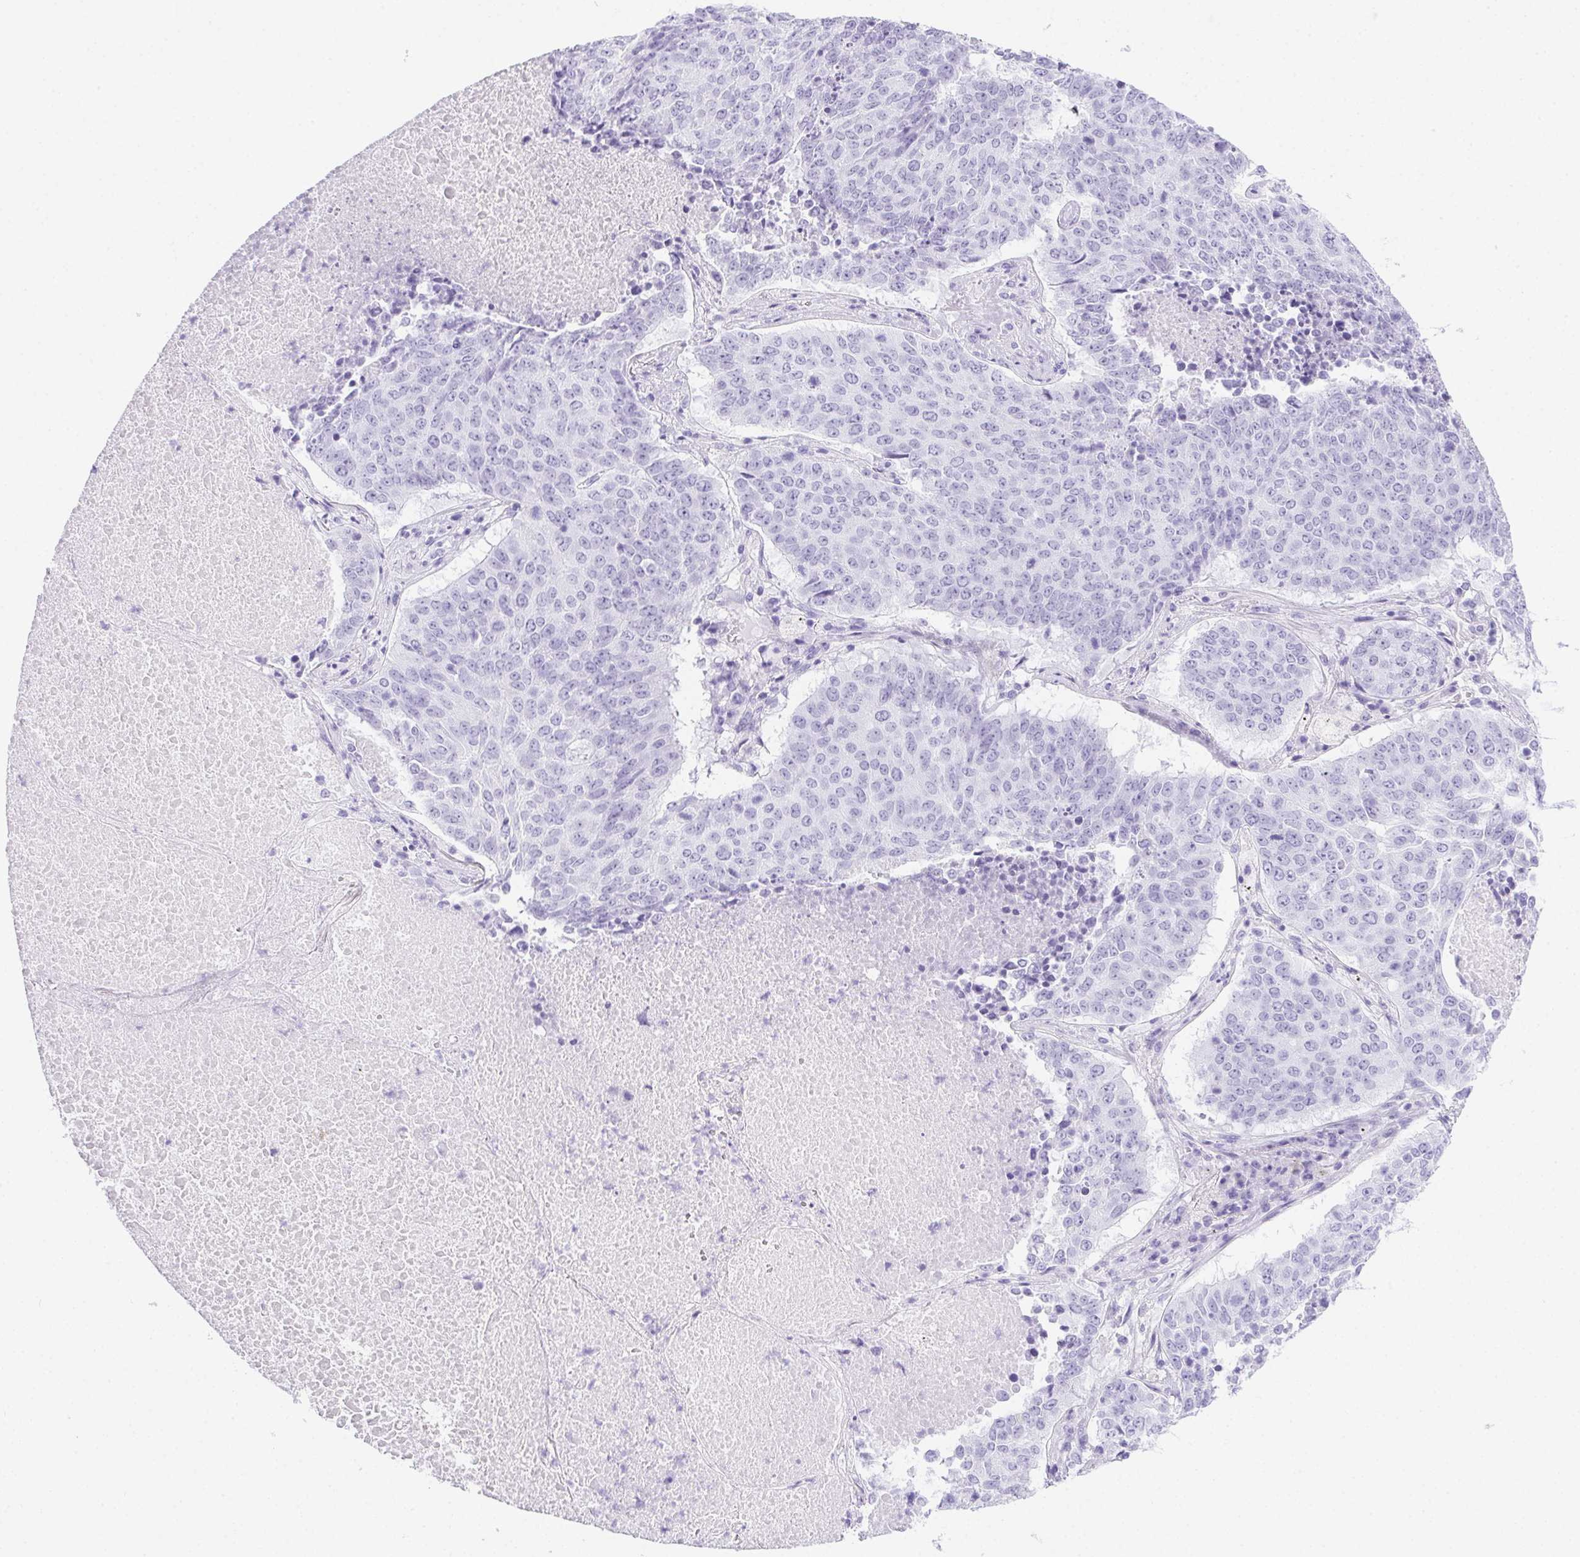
{"staining": {"intensity": "negative", "quantity": "none", "location": "none"}, "tissue": "lung cancer", "cell_type": "Tumor cells", "image_type": "cancer", "snomed": [{"axis": "morphology", "description": "Normal tissue, NOS"}, {"axis": "morphology", "description": "Squamous cell carcinoma, NOS"}, {"axis": "topography", "description": "Bronchus"}, {"axis": "topography", "description": "Lung"}], "caption": "Squamous cell carcinoma (lung) was stained to show a protein in brown. There is no significant expression in tumor cells.", "gene": "SPACA5B", "patient": {"sex": "male", "age": 64}}